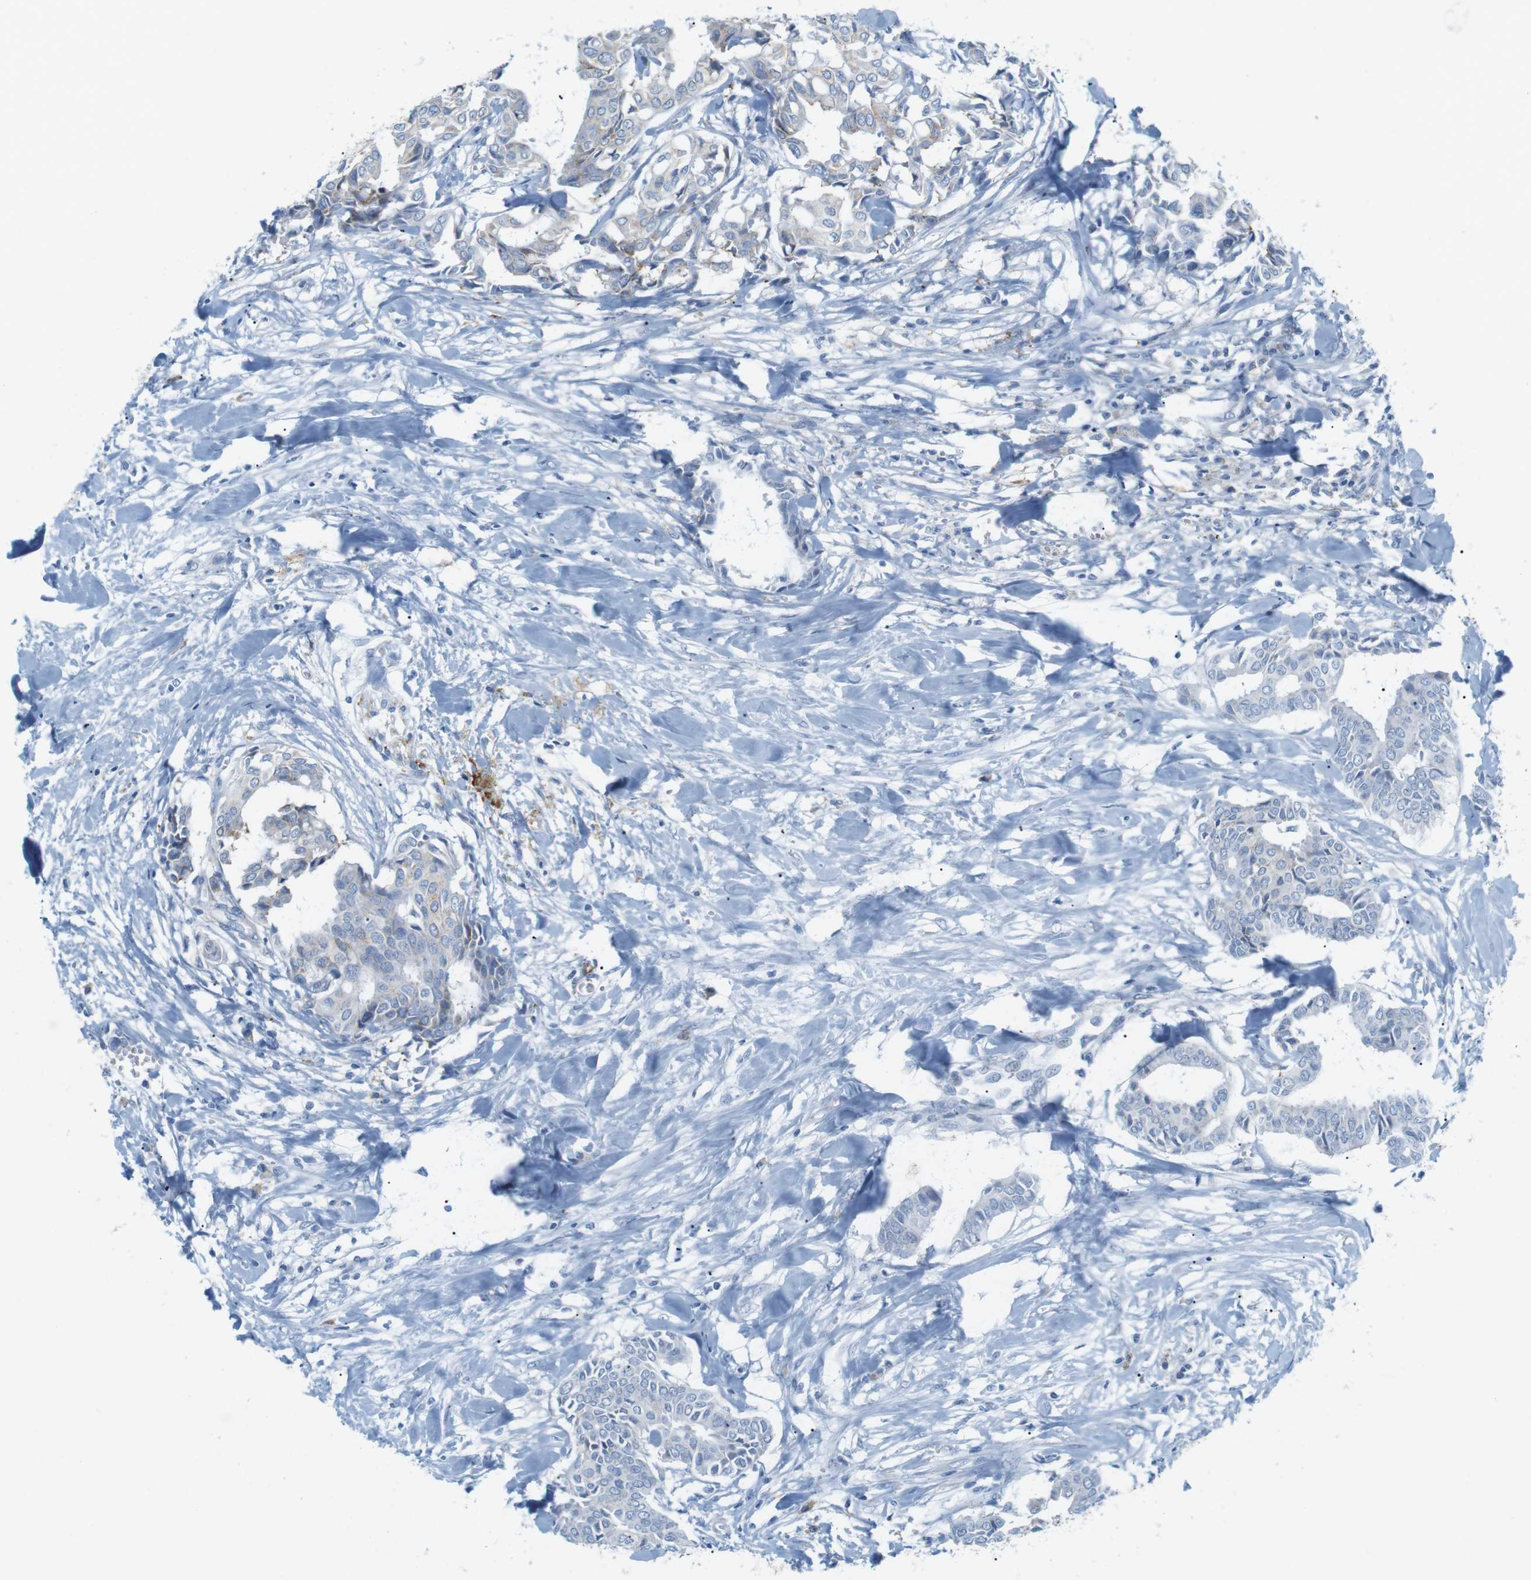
{"staining": {"intensity": "negative", "quantity": "none", "location": "none"}, "tissue": "head and neck cancer", "cell_type": "Tumor cells", "image_type": "cancer", "snomed": [{"axis": "morphology", "description": "Adenocarcinoma, NOS"}, {"axis": "topography", "description": "Salivary gland"}, {"axis": "topography", "description": "Head-Neck"}], "caption": "Human head and neck adenocarcinoma stained for a protein using IHC exhibits no expression in tumor cells.", "gene": "VAMP1", "patient": {"sex": "female", "age": 59}}